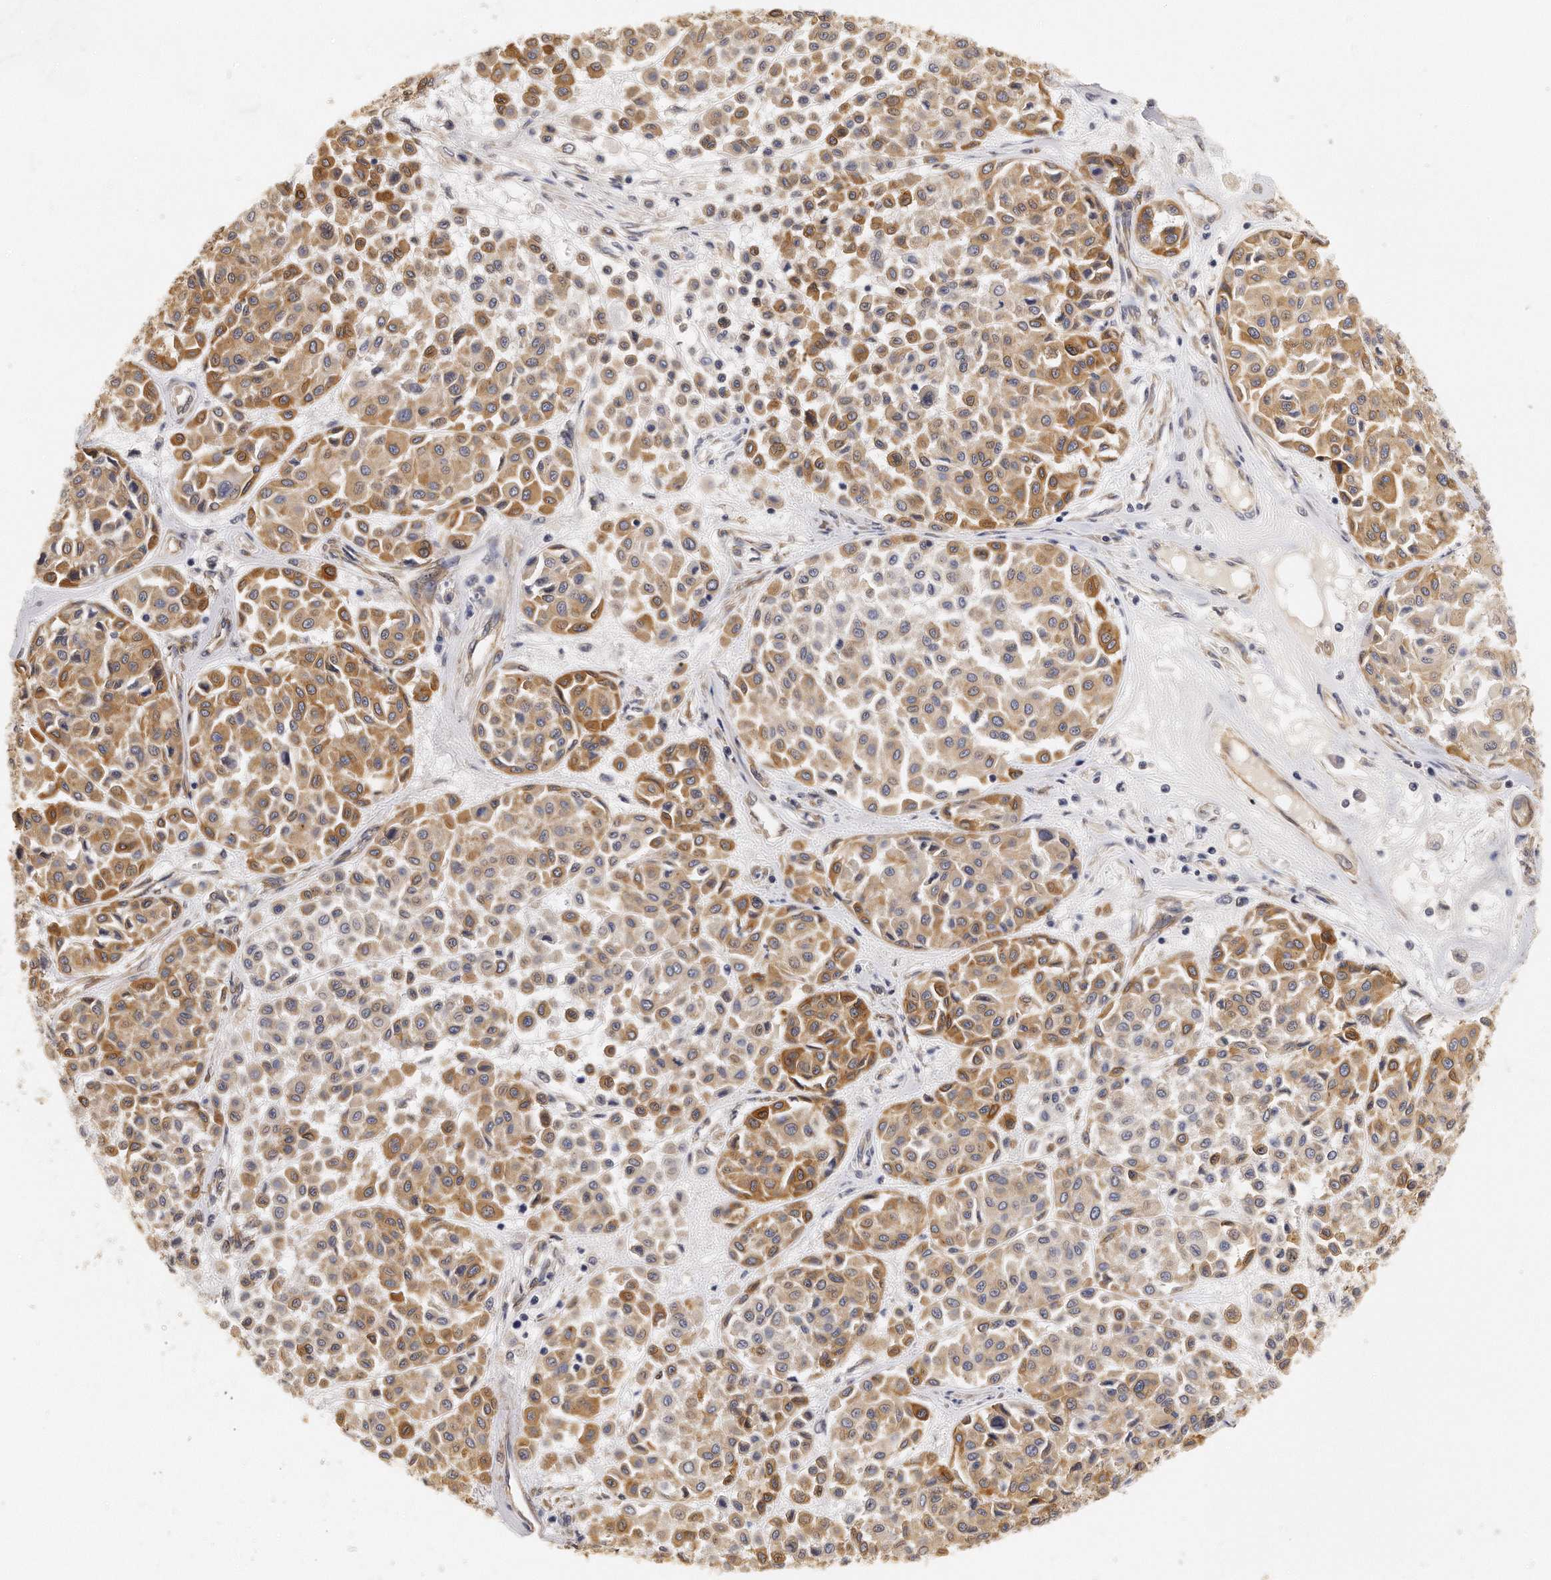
{"staining": {"intensity": "moderate", "quantity": ">75%", "location": "cytoplasmic/membranous"}, "tissue": "melanoma", "cell_type": "Tumor cells", "image_type": "cancer", "snomed": [{"axis": "morphology", "description": "Malignant melanoma, Metastatic site"}, {"axis": "topography", "description": "Soft tissue"}], "caption": "High-magnification brightfield microscopy of melanoma stained with DAB (brown) and counterstained with hematoxylin (blue). tumor cells exhibit moderate cytoplasmic/membranous positivity is identified in approximately>75% of cells.", "gene": "CHST7", "patient": {"sex": "male", "age": 41}}